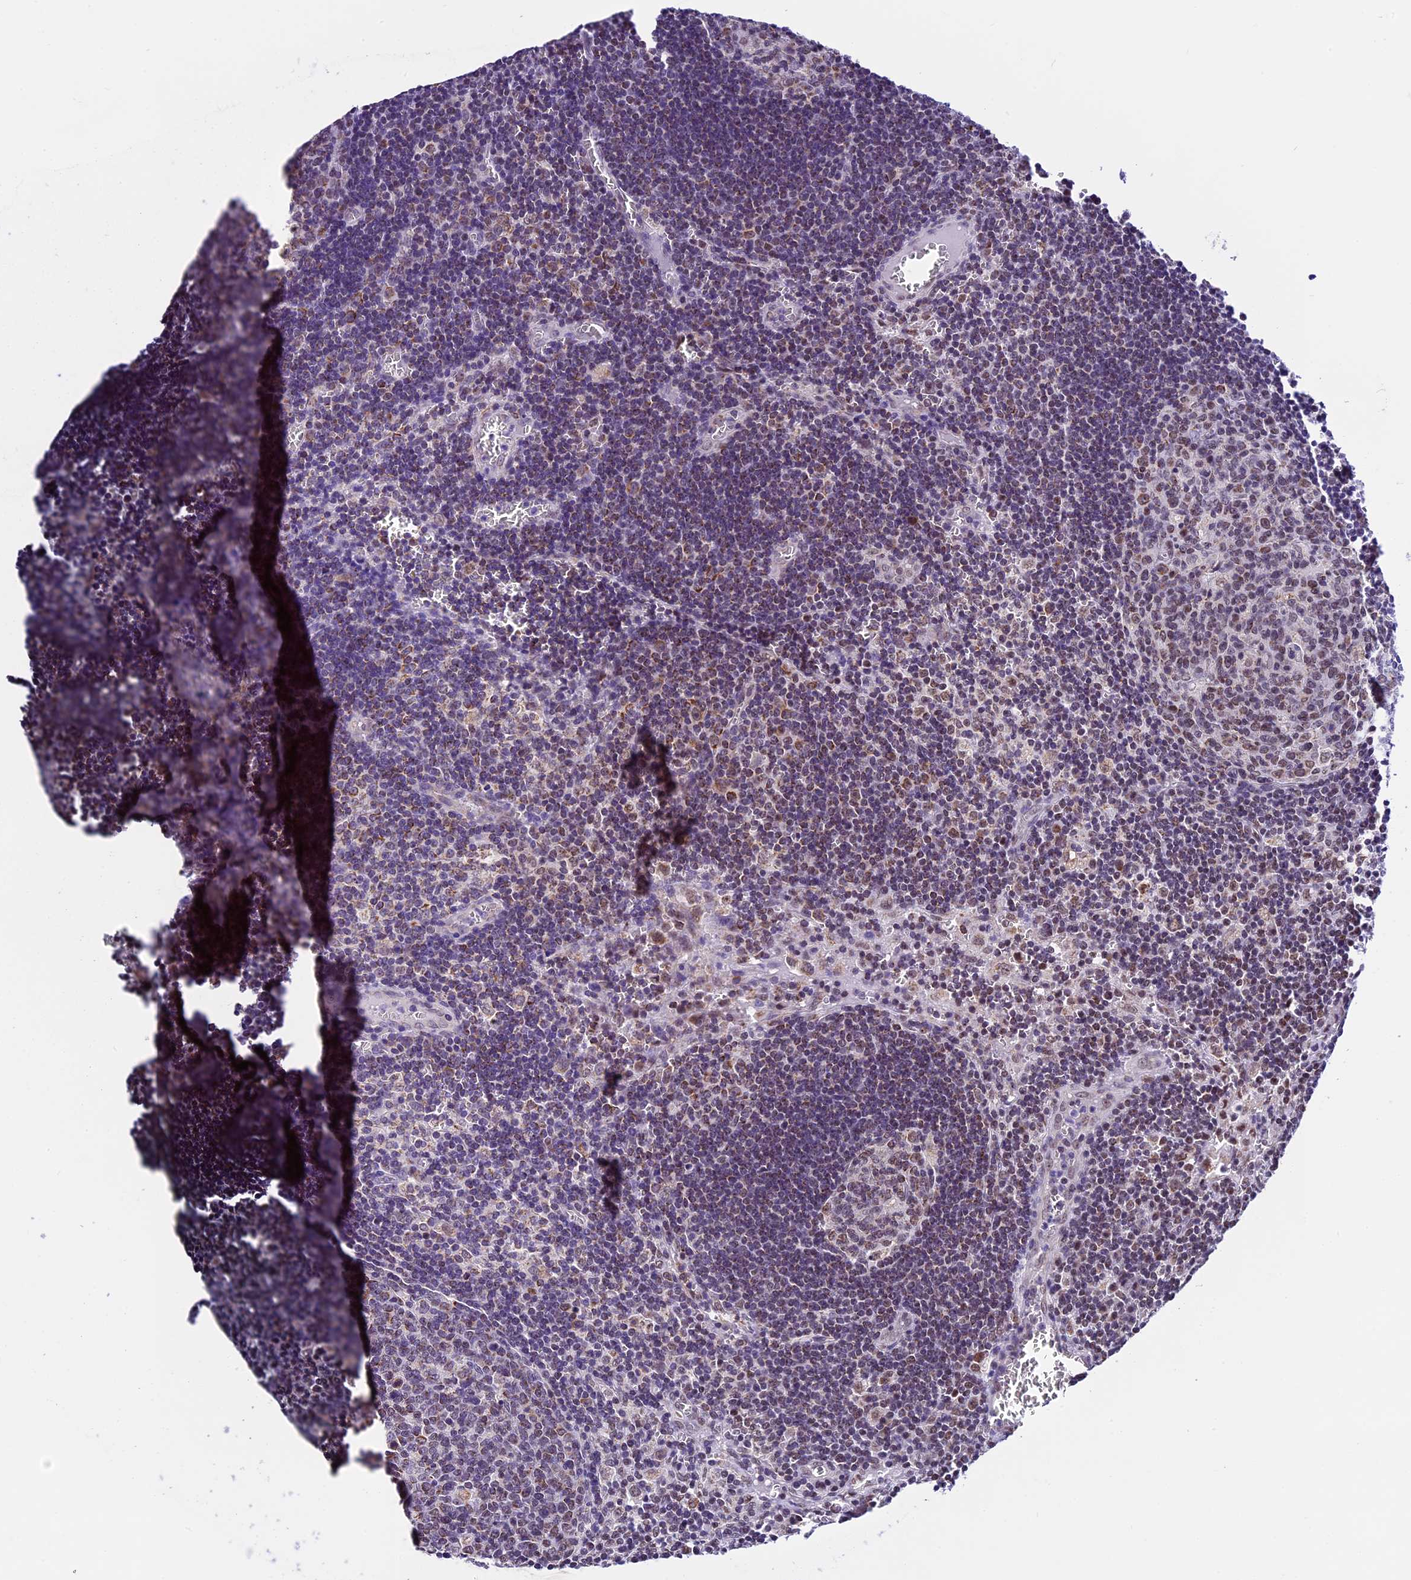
{"staining": {"intensity": "moderate", "quantity": "25%-75%", "location": "nuclear"}, "tissue": "lymph node", "cell_type": "Germinal center cells", "image_type": "normal", "snomed": [{"axis": "morphology", "description": "Normal tissue, NOS"}, {"axis": "topography", "description": "Lymph node"}], "caption": "A medium amount of moderate nuclear staining is present in about 25%-75% of germinal center cells in benign lymph node.", "gene": "CARS2", "patient": {"sex": "female", "age": 73}}